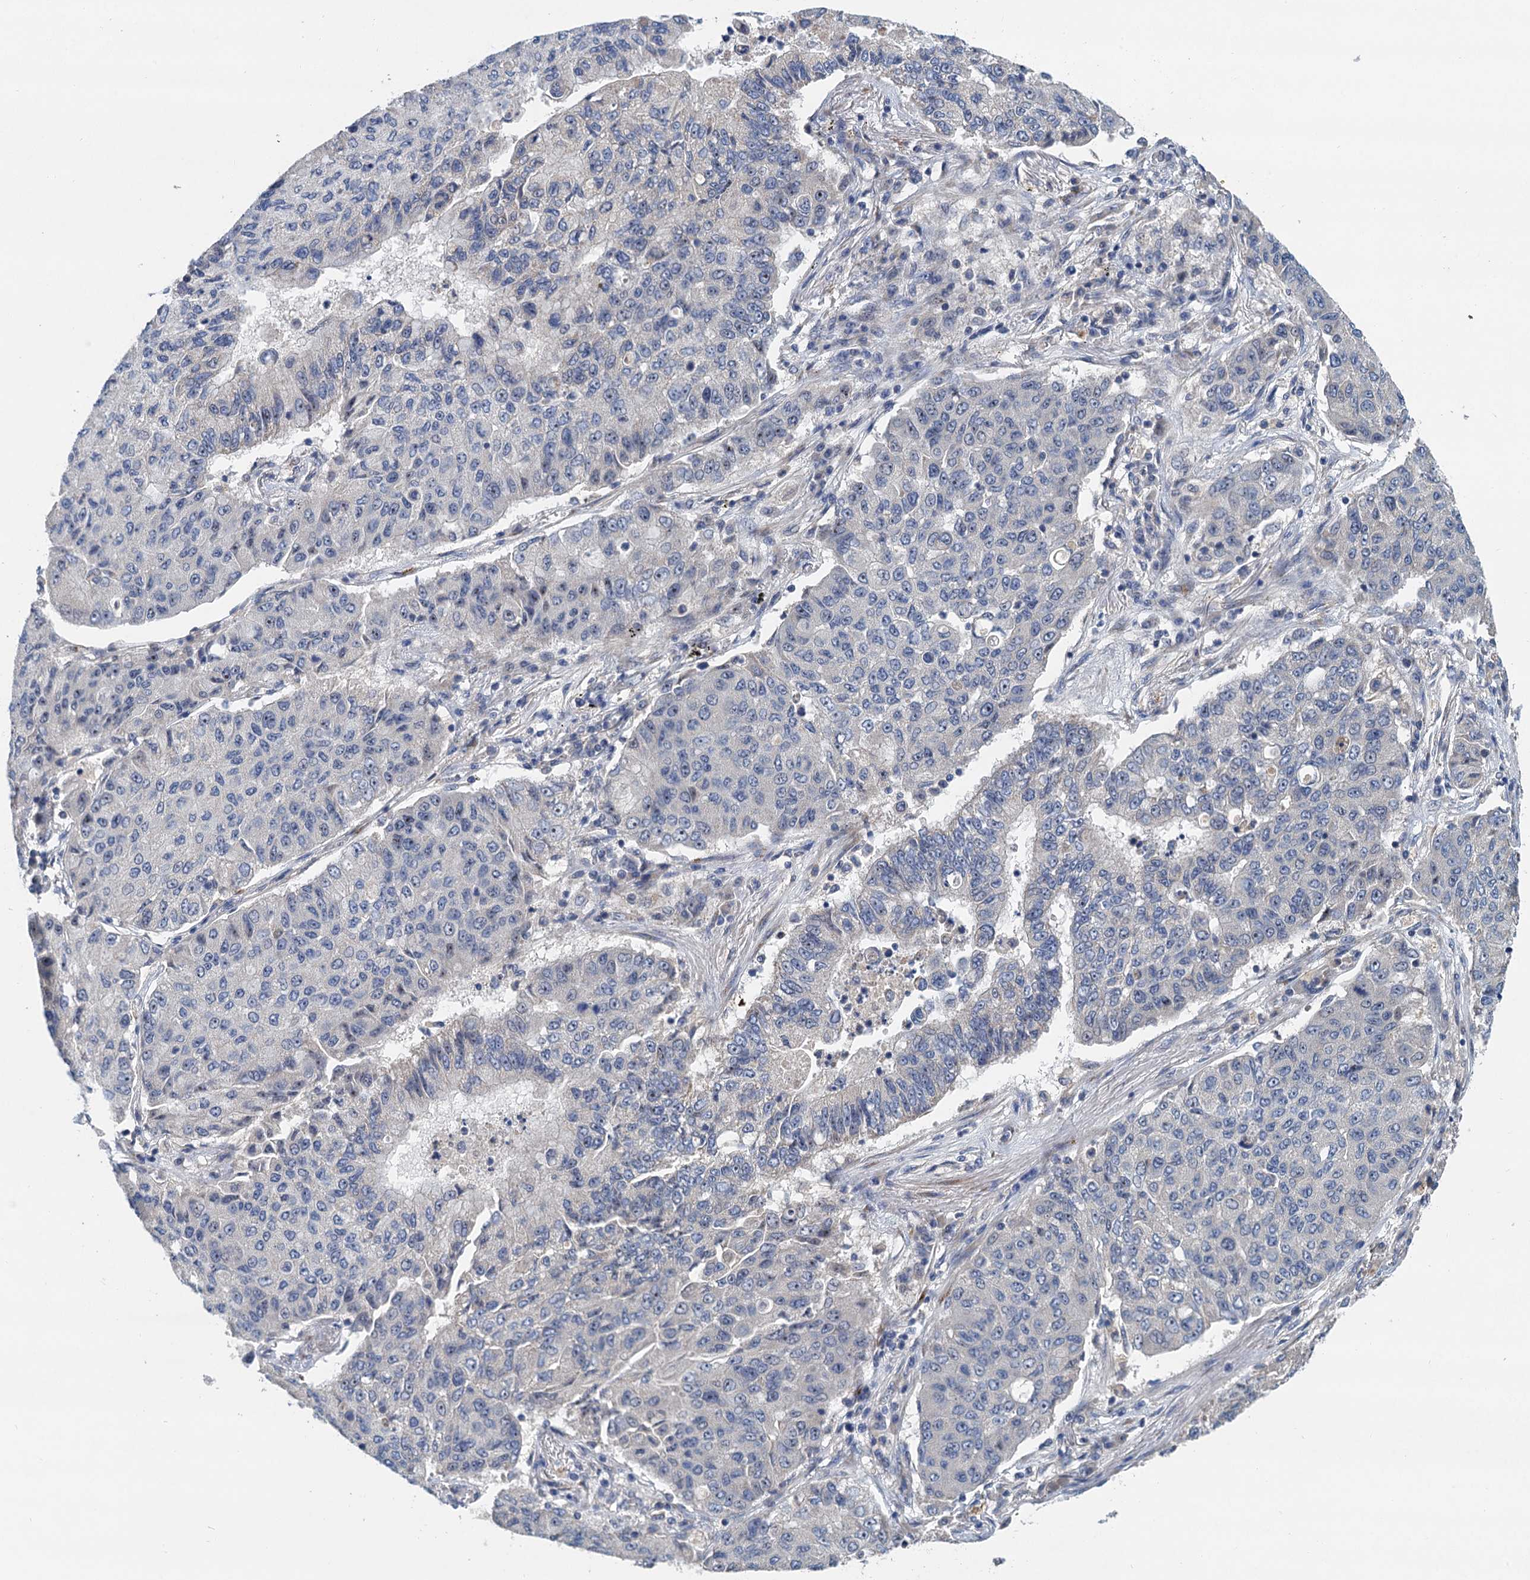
{"staining": {"intensity": "negative", "quantity": "none", "location": "none"}, "tissue": "lung cancer", "cell_type": "Tumor cells", "image_type": "cancer", "snomed": [{"axis": "morphology", "description": "Squamous cell carcinoma, NOS"}, {"axis": "topography", "description": "Lung"}], "caption": "IHC of human lung cancer displays no expression in tumor cells.", "gene": "TRAF7", "patient": {"sex": "male", "age": 74}}